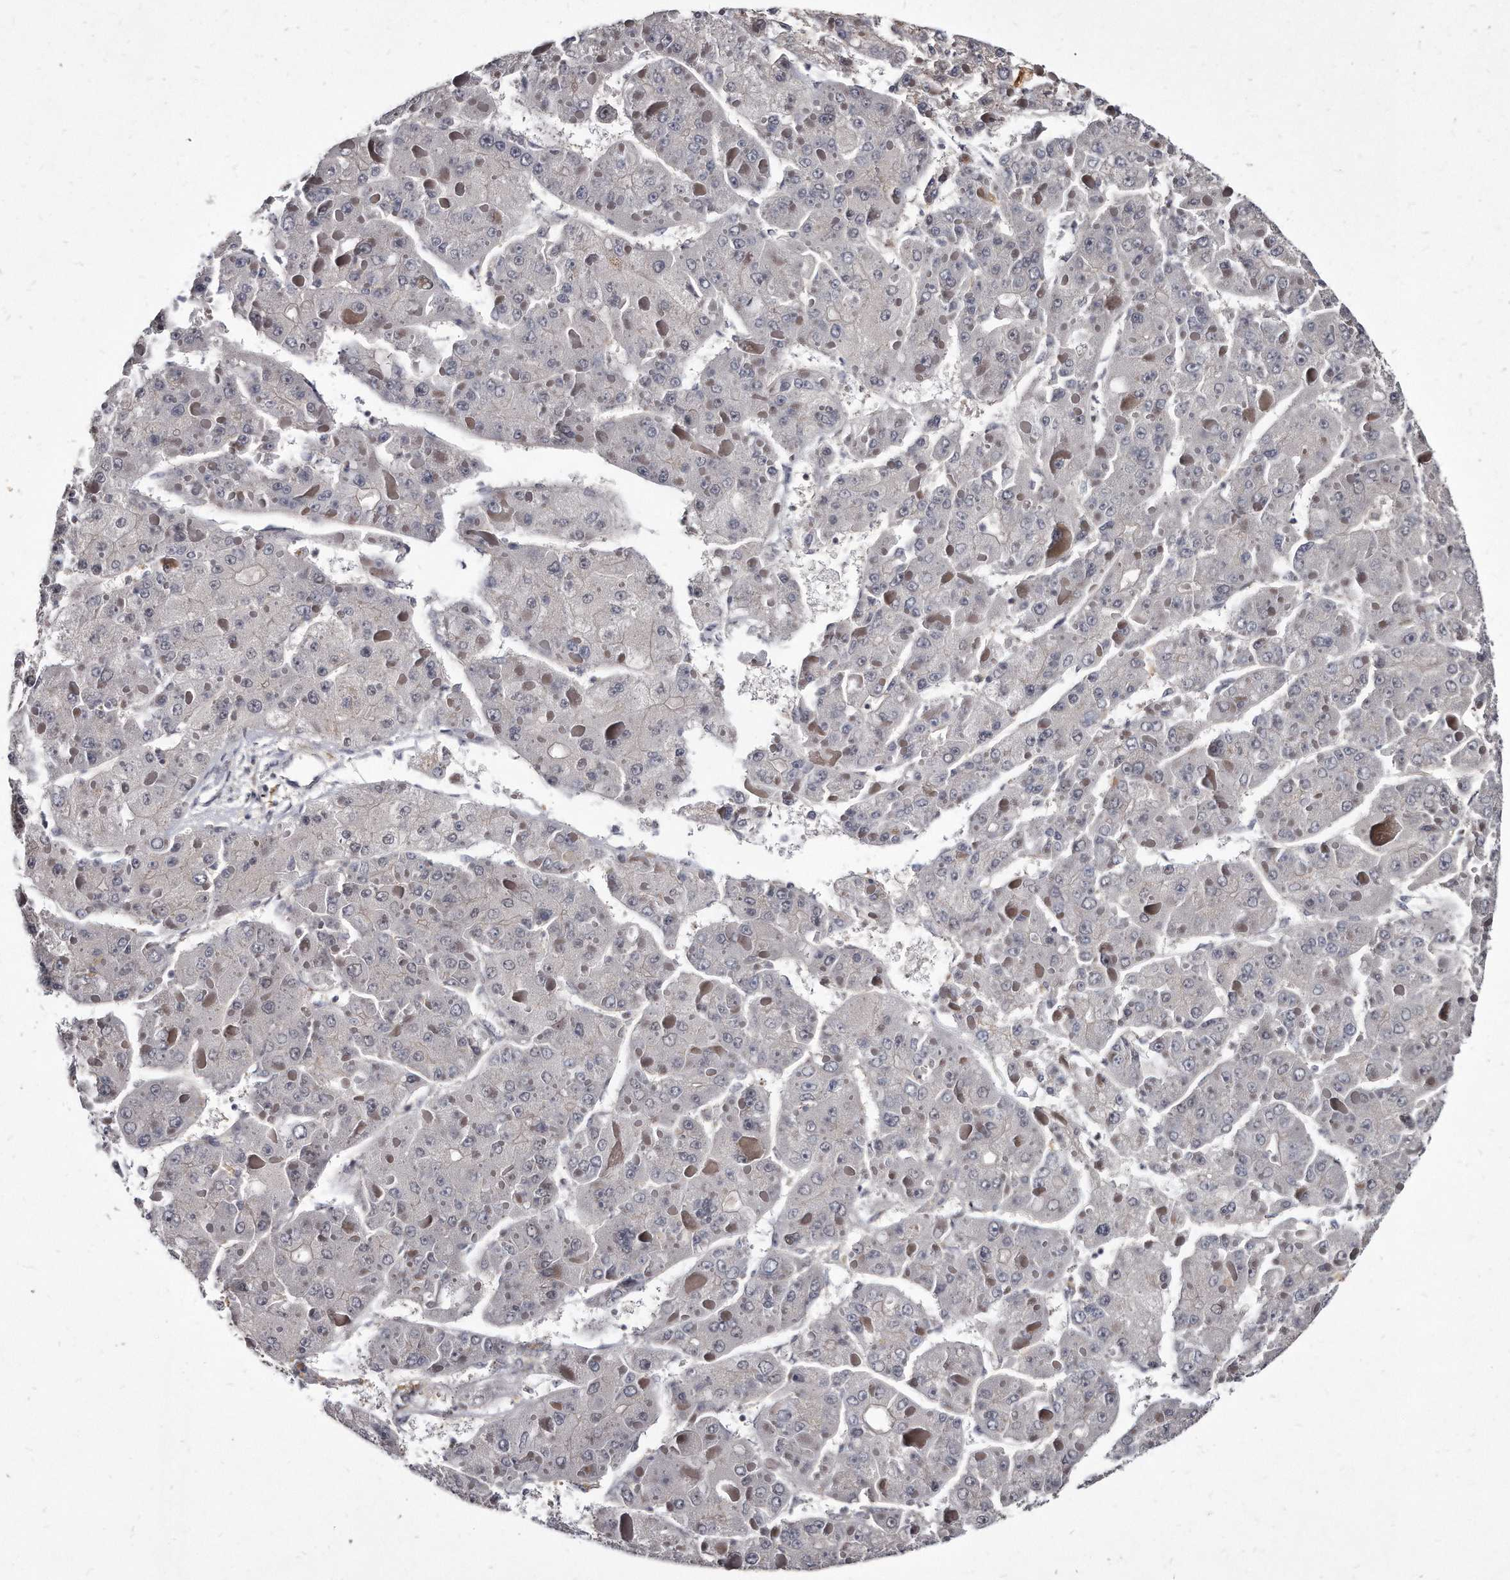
{"staining": {"intensity": "negative", "quantity": "none", "location": "none"}, "tissue": "liver cancer", "cell_type": "Tumor cells", "image_type": "cancer", "snomed": [{"axis": "morphology", "description": "Carcinoma, Hepatocellular, NOS"}, {"axis": "topography", "description": "Liver"}], "caption": "Immunohistochemistry photomicrograph of liver hepatocellular carcinoma stained for a protein (brown), which displays no positivity in tumor cells. The staining was performed using DAB to visualize the protein expression in brown, while the nuclei were stained in blue with hematoxylin (Magnification: 20x).", "gene": "KLHDC3", "patient": {"sex": "female", "age": 73}}